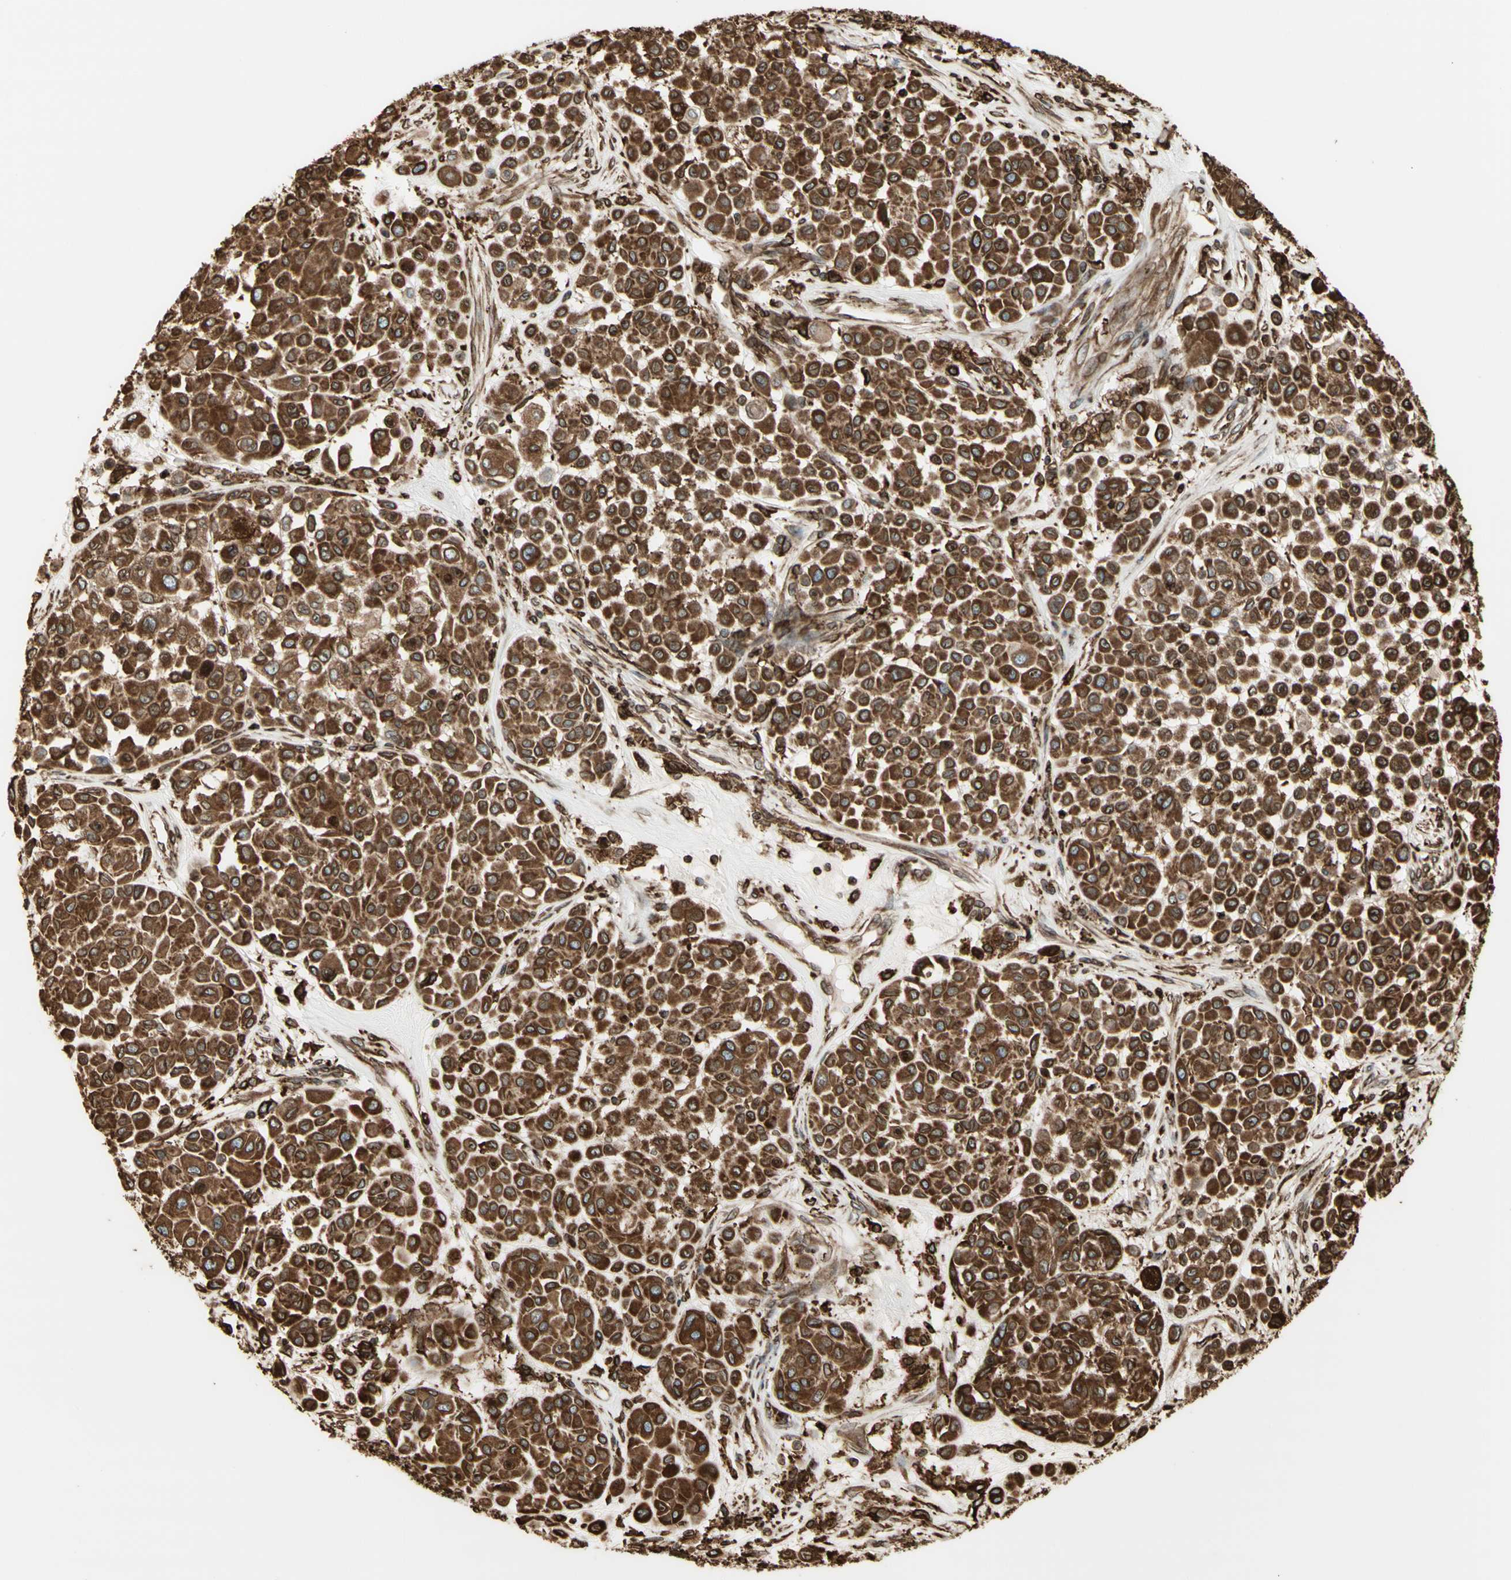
{"staining": {"intensity": "strong", "quantity": ">75%", "location": "cytoplasmic/membranous"}, "tissue": "melanoma", "cell_type": "Tumor cells", "image_type": "cancer", "snomed": [{"axis": "morphology", "description": "Malignant melanoma, Metastatic site"}, {"axis": "topography", "description": "Soft tissue"}], "caption": "Immunohistochemistry micrograph of melanoma stained for a protein (brown), which exhibits high levels of strong cytoplasmic/membranous positivity in approximately >75% of tumor cells.", "gene": "CANX", "patient": {"sex": "male", "age": 41}}